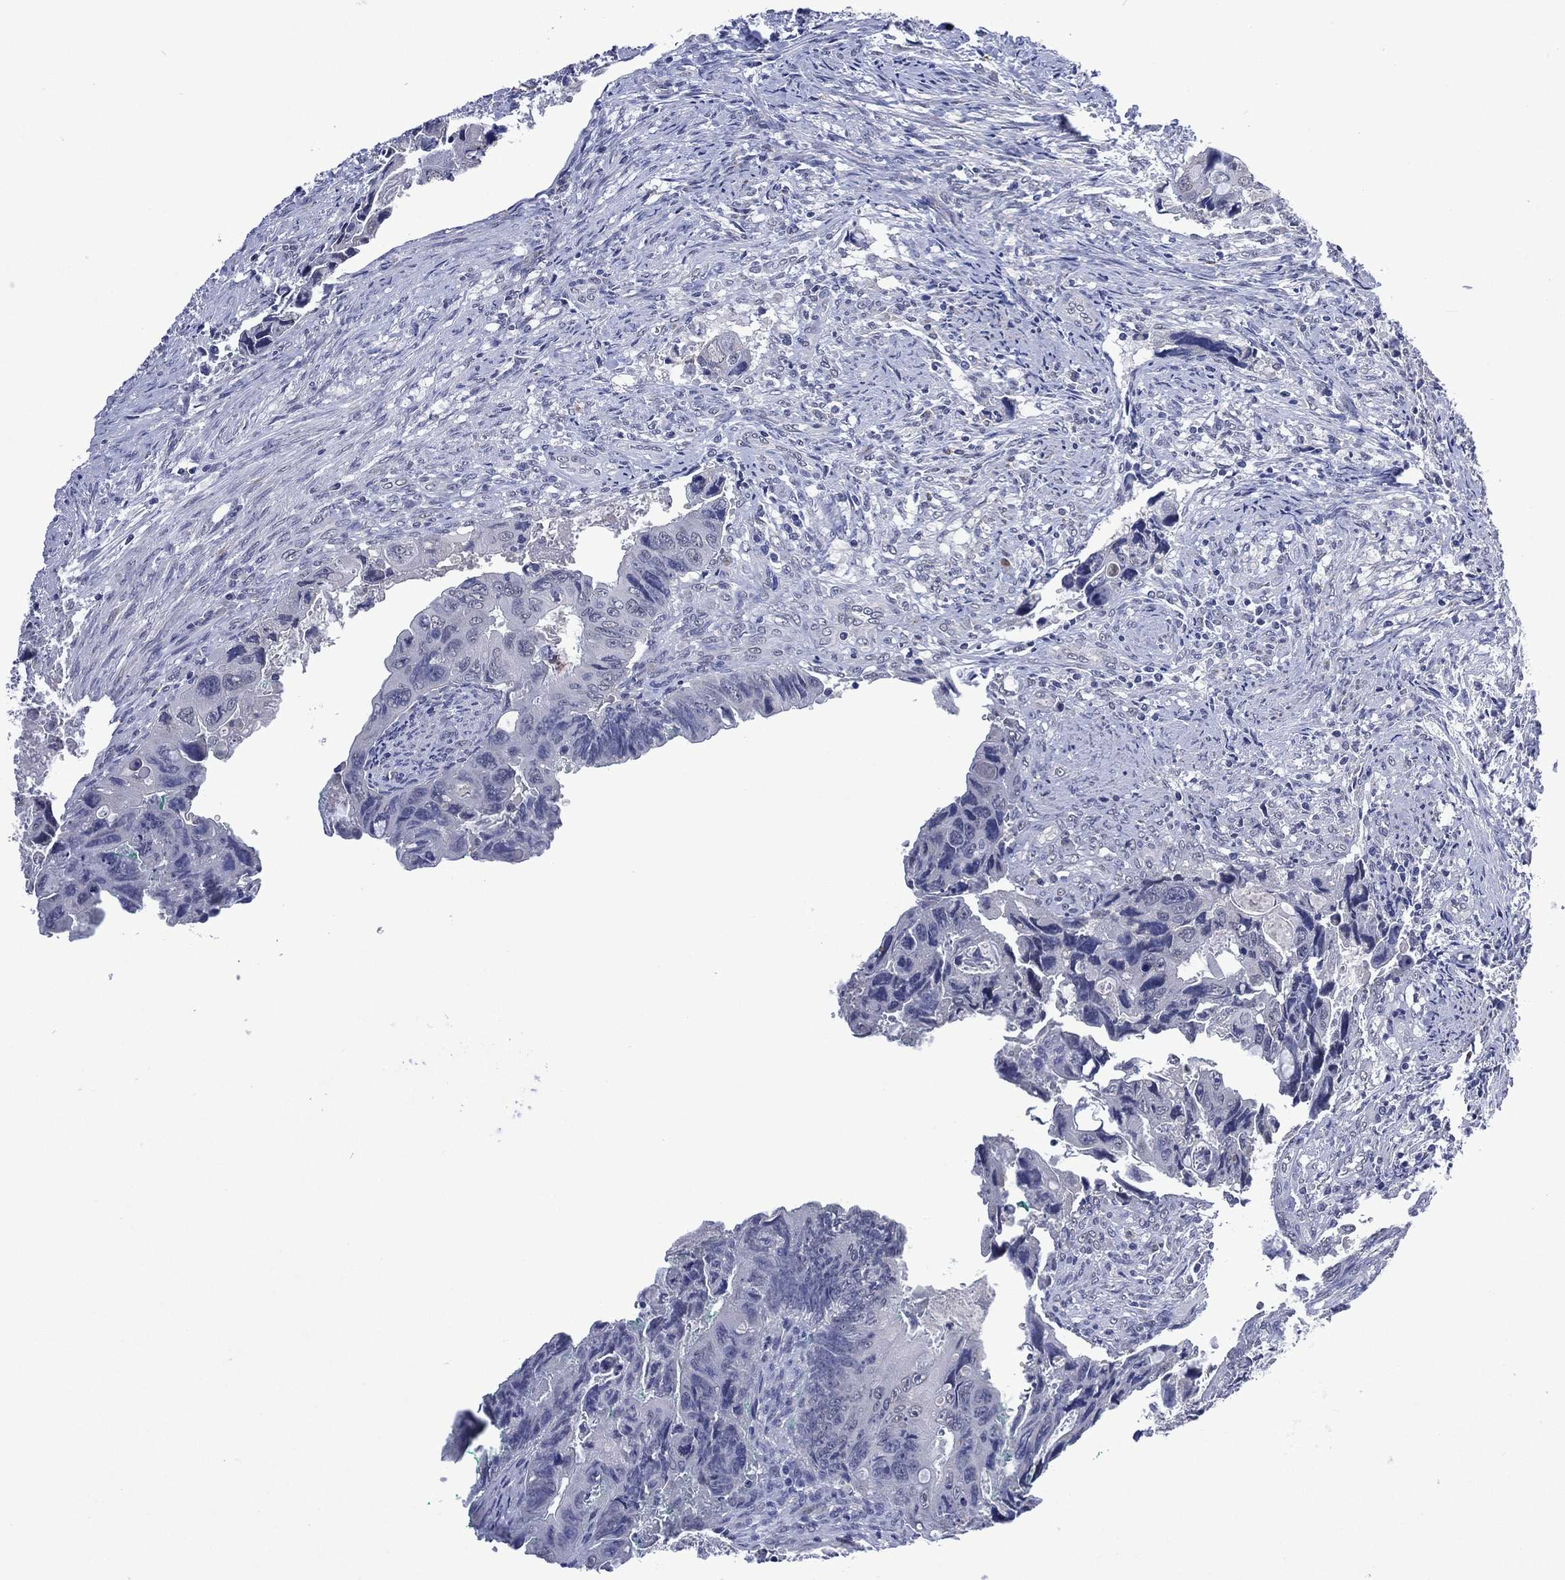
{"staining": {"intensity": "negative", "quantity": "none", "location": "none"}, "tissue": "colorectal cancer", "cell_type": "Tumor cells", "image_type": "cancer", "snomed": [{"axis": "morphology", "description": "Adenocarcinoma, NOS"}, {"axis": "topography", "description": "Rectum"}], "caption": "A high-resolution image shows immunohistochemistry (IHC) staining of colorectal cancer (adenocarcinoma), which displays no significant expression in tumor cells. (DAB (3,3'-diaminobenzidine) immunohistochemistry (IHC), high magnification).", "gene": "ASB10", "patient": {"sex": "male", "age": 62}}